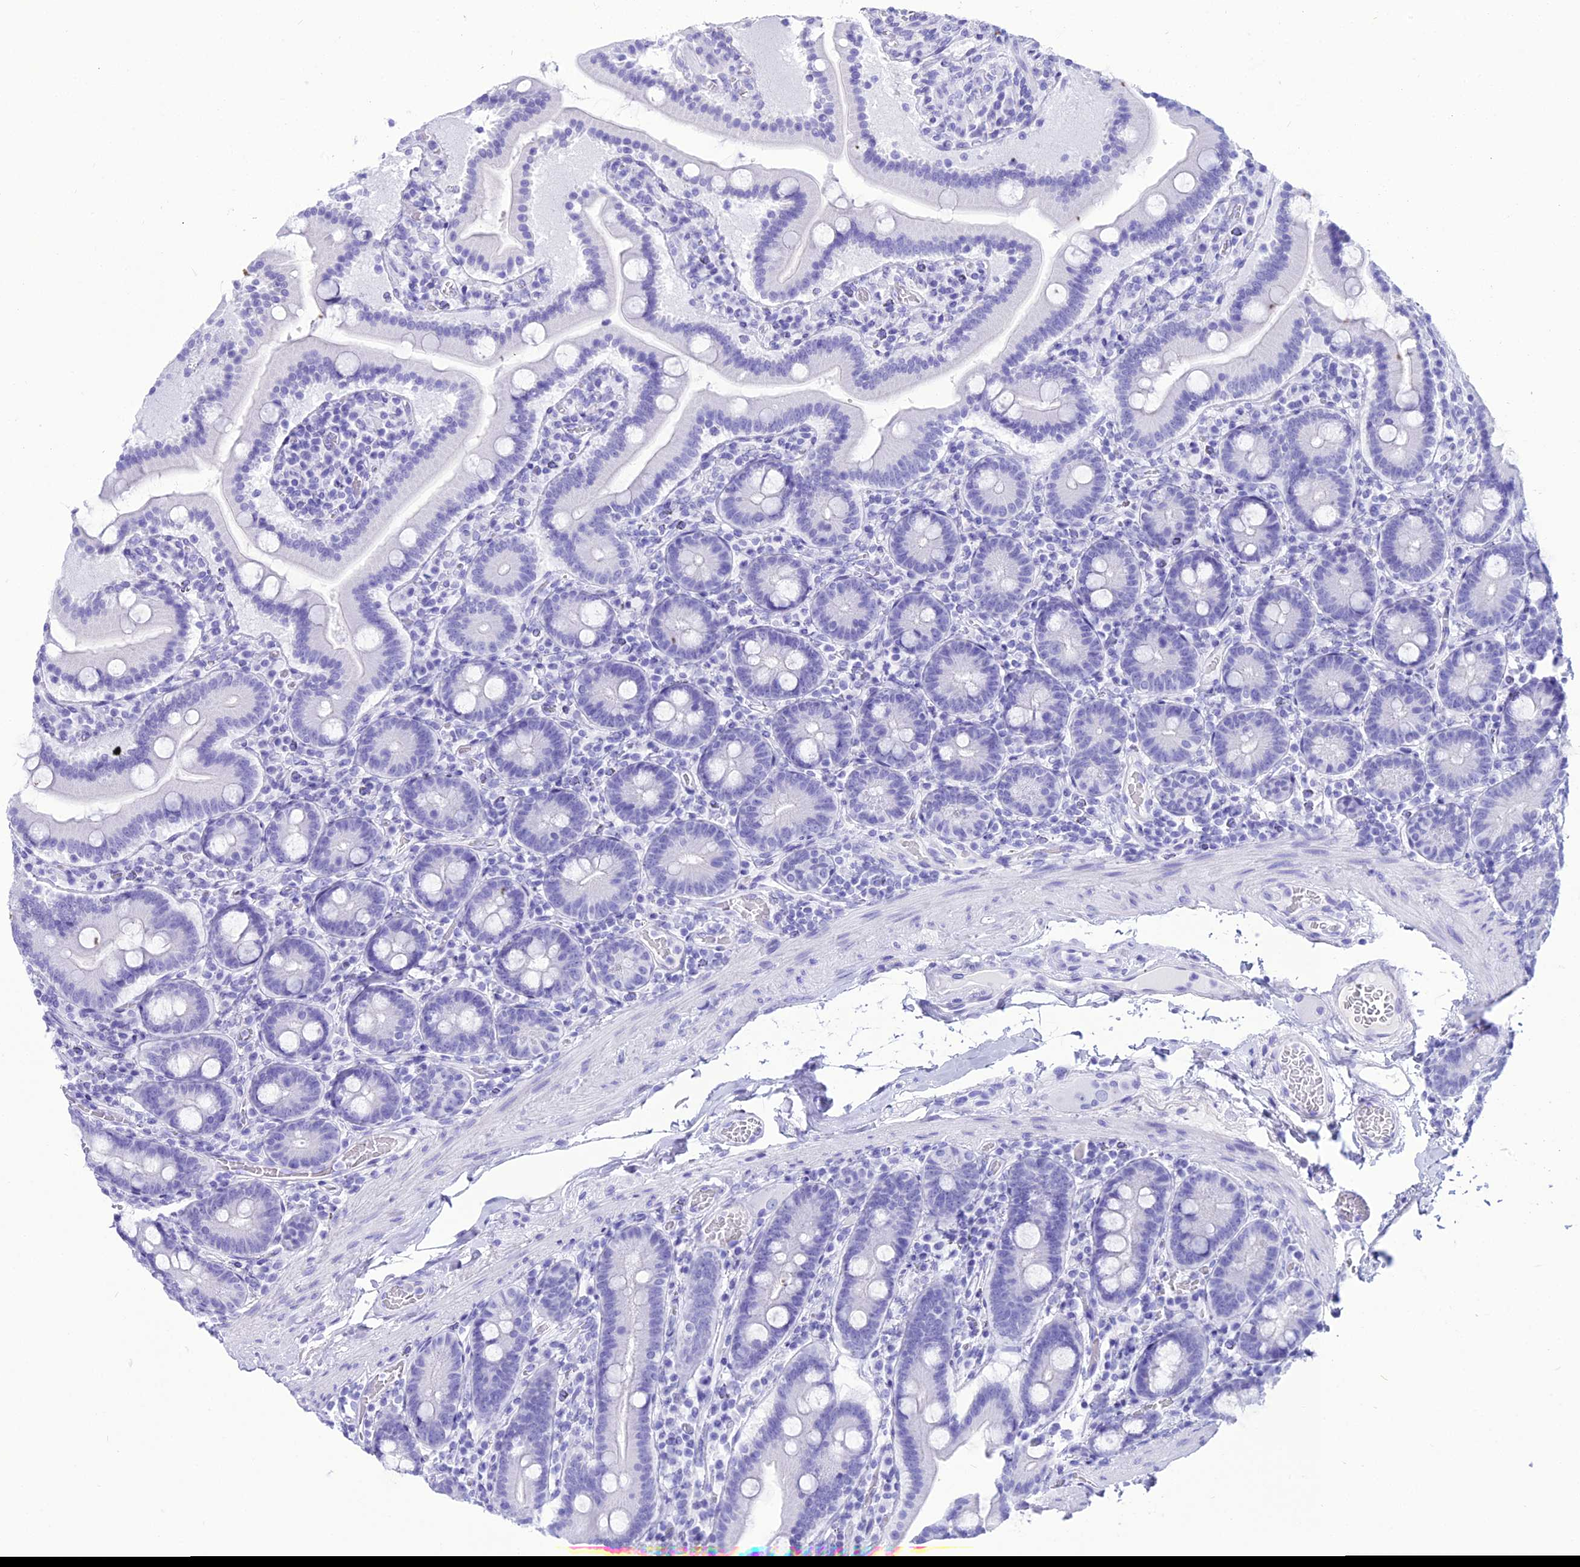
{"staining": {"intensity": "negative", "quantity": "none", "location": "none"}, "tissue": "duodenum", "cell_type": "Glandular cells", "image_type": "normal", "snomed": [{"axis": "morphology", "description": "Normal tissue, NOS"}, {"axis": "topography", "description": "Duodenum"}], "caption": "IHC of unremarkable duodenum shows no positivity in glandular cells. (Brightfield microscopy of DAB (3,3'-diaminobenzidine) IHC at high magnification).", "gene": "PNMA5", "patient": {"sex": "male", "age": 55}}